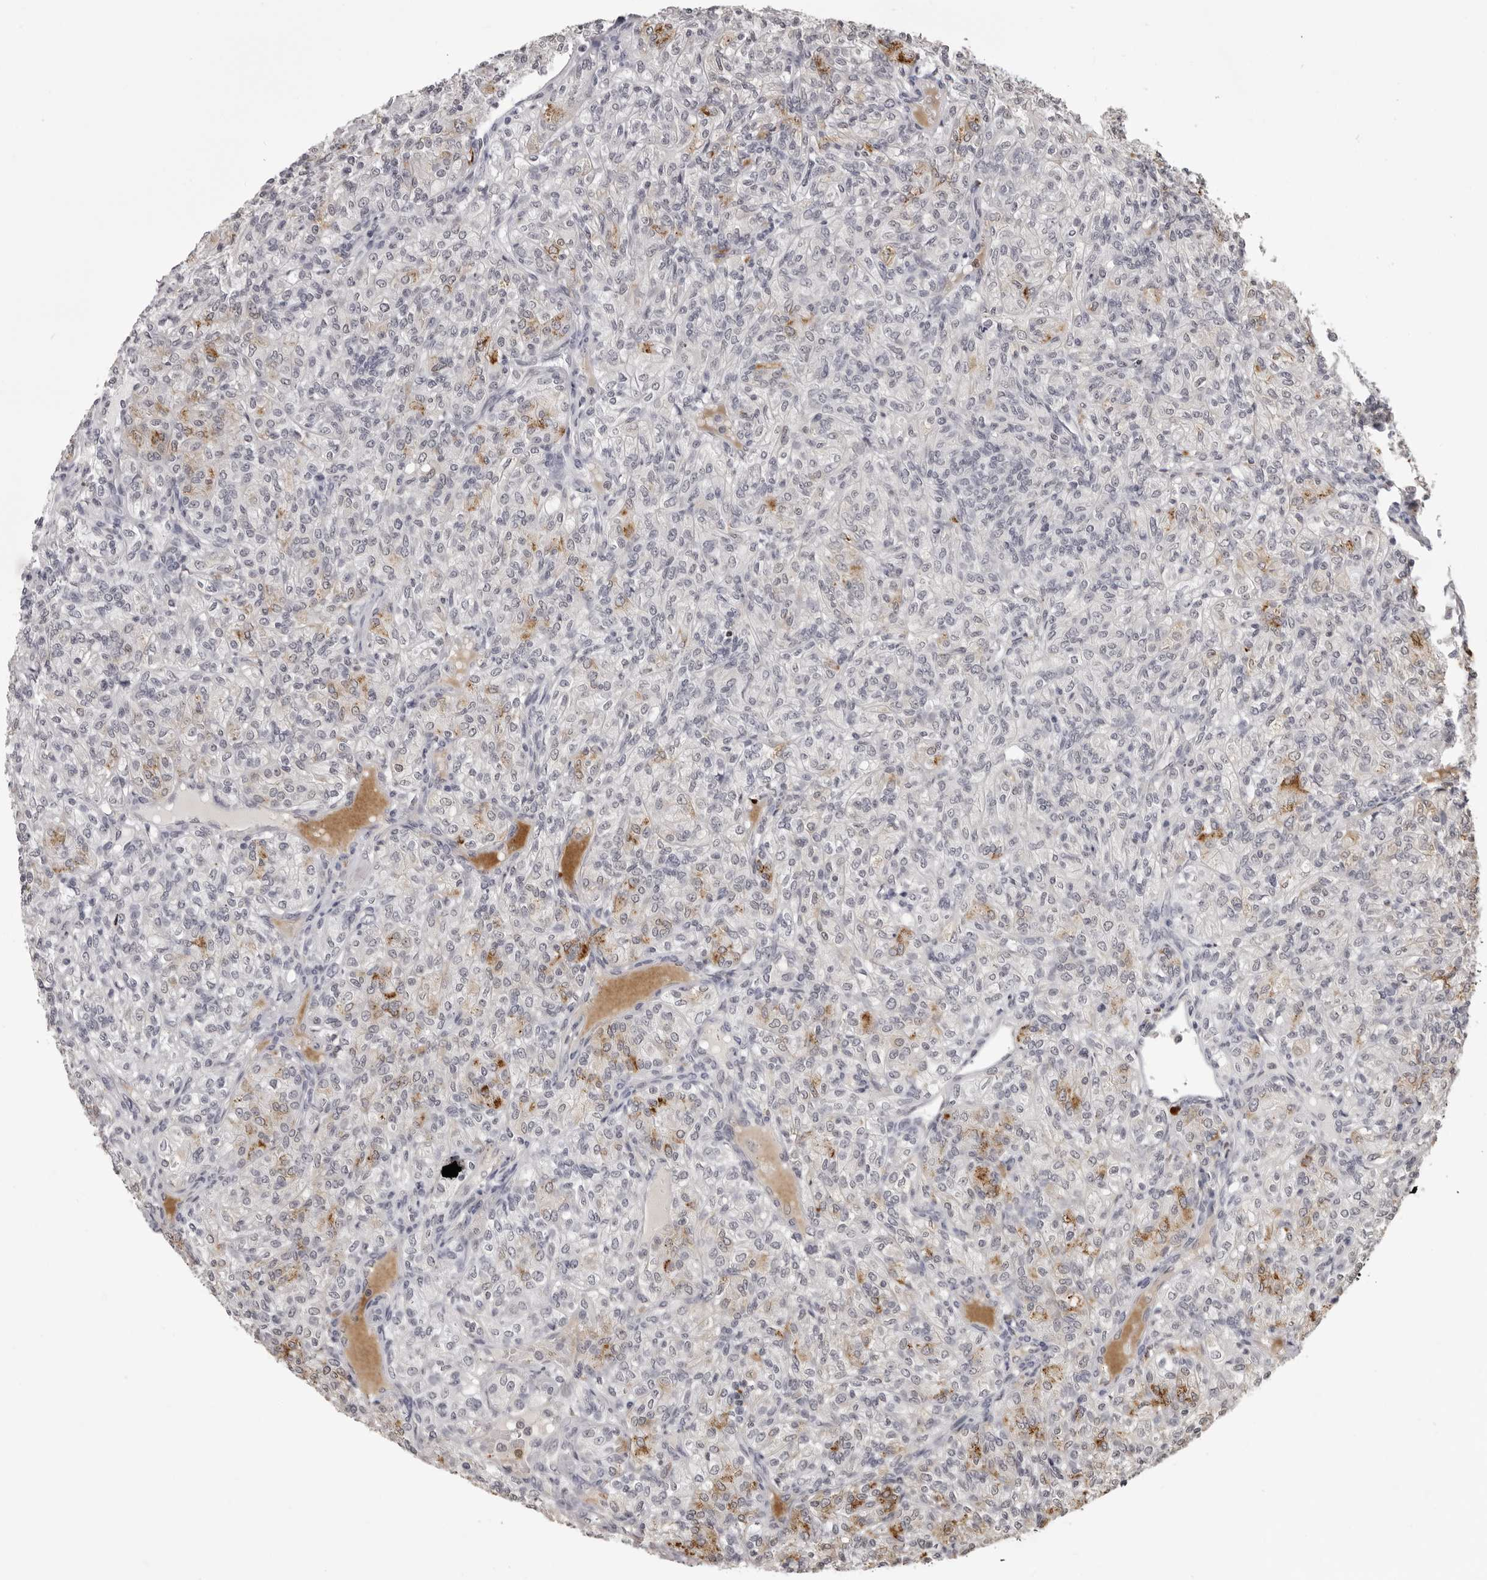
{"staining": {"intensity": "moderate", "quantity": "<25%", "location": "cytoplasmic/membranous"}, "tissue": "renal cancer", "cell_type": "Tumor cells", "image_type": "cancer", "snomed": [{"axis": "morphology", "description": "Adenocarcinoma, NOS"}, {"axis": "topography", "description": "Kidney"}], "caption": "Moderate cytoplasmic/membranous protein staining is present in about <25% of tumor cells in renal cancer. (Brightfield microscopy of DAB IHC at high magnification).", "gene": "IL31", "patient": {"sex": "male", "age": 77}}